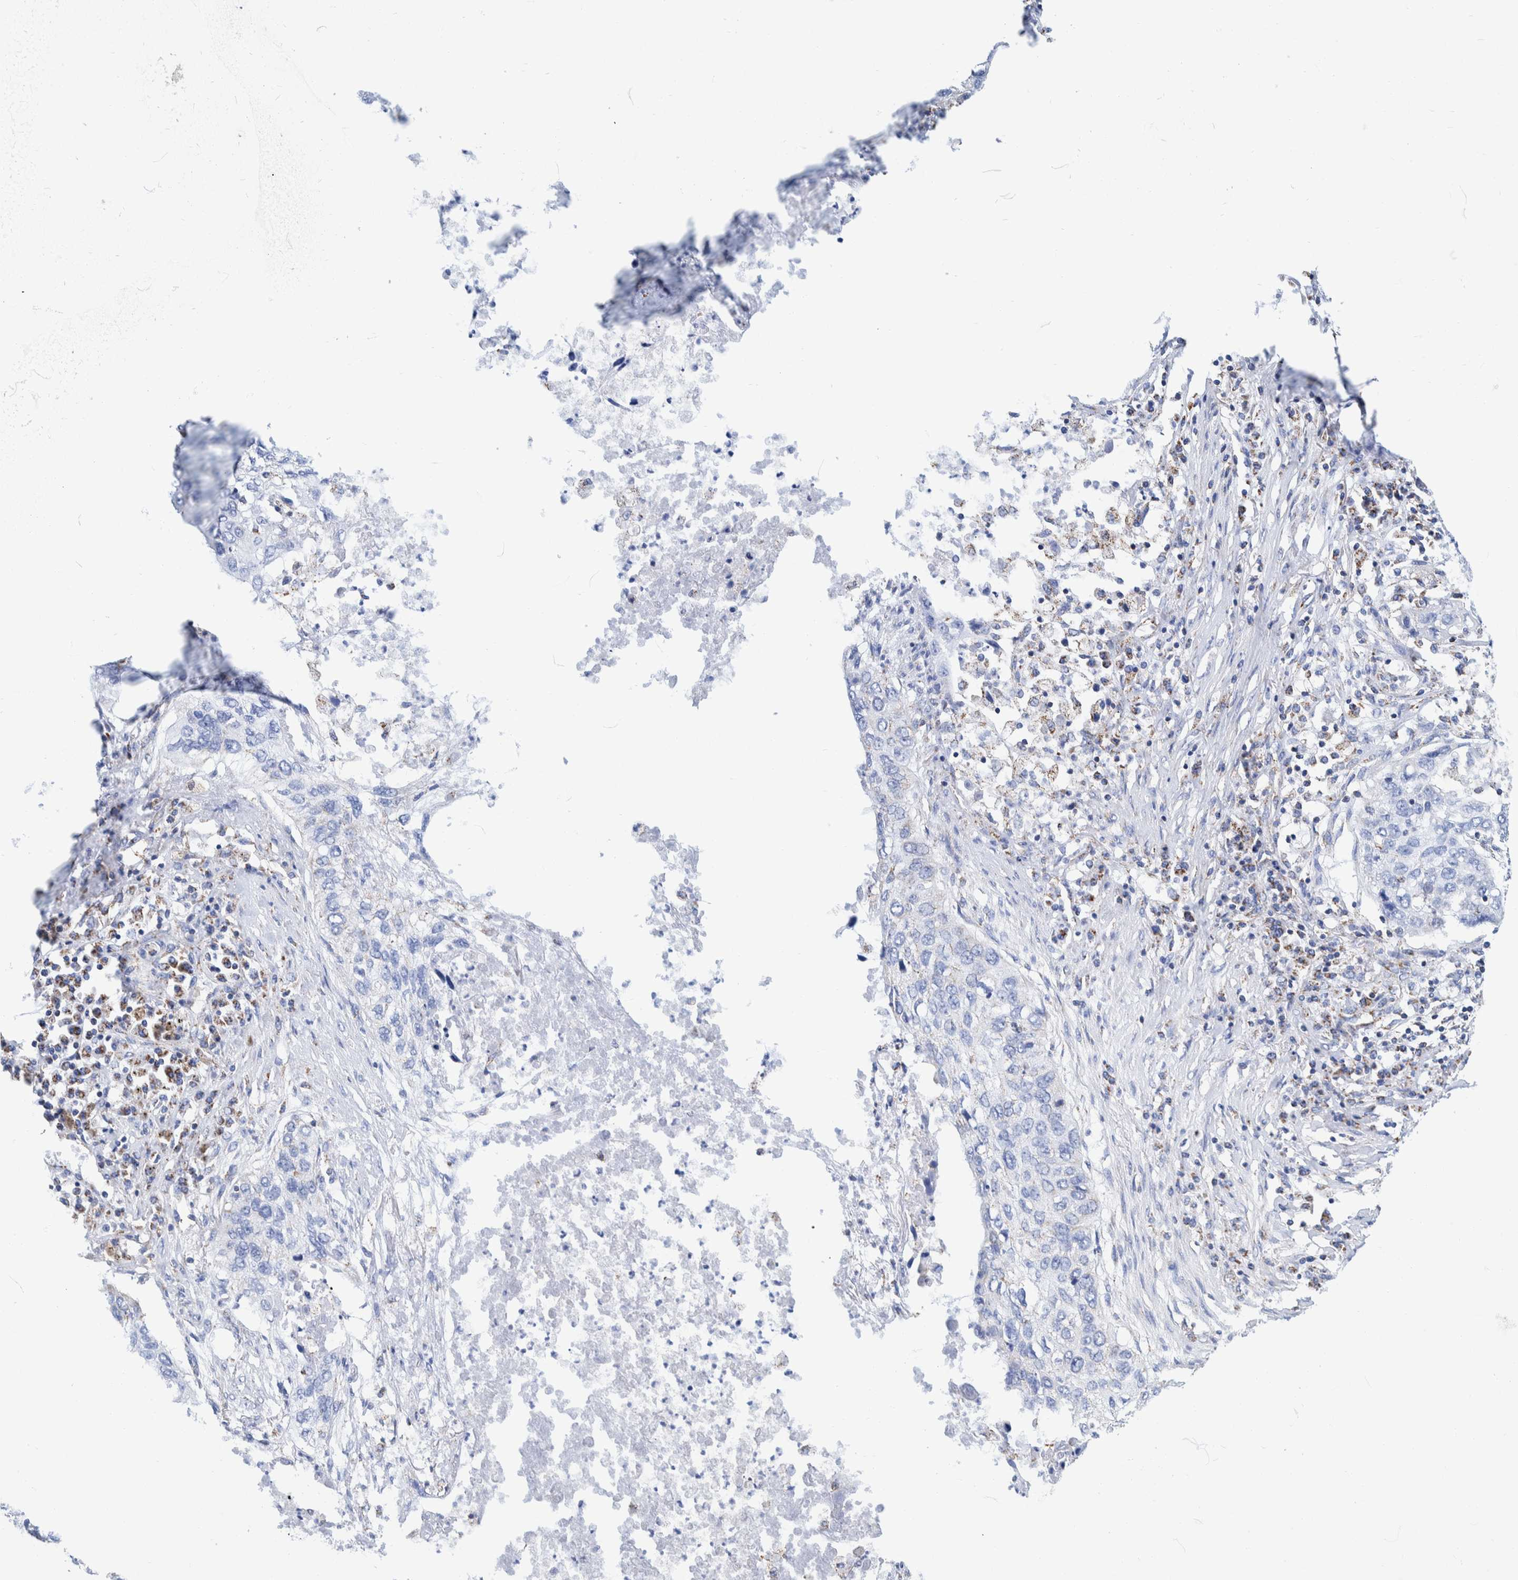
{"staining": {"intensity": "negative", "quantity": "none", "location": "none"}, "tissue": "lung cancer", "cell_type": "Tumor cells", "image_type": "cancer", "snomed": [{"axis": "morphology", "description": "Squamous cell carcinoma, NOS"}, {"axis": "topography", "description": "Lung"}], "caption": "The IHC micrograph has no significant positivity in tumor cells of lung cancer tissue.", "gene": "DECR1", "patient": {"sex": "female", "age": 63}}